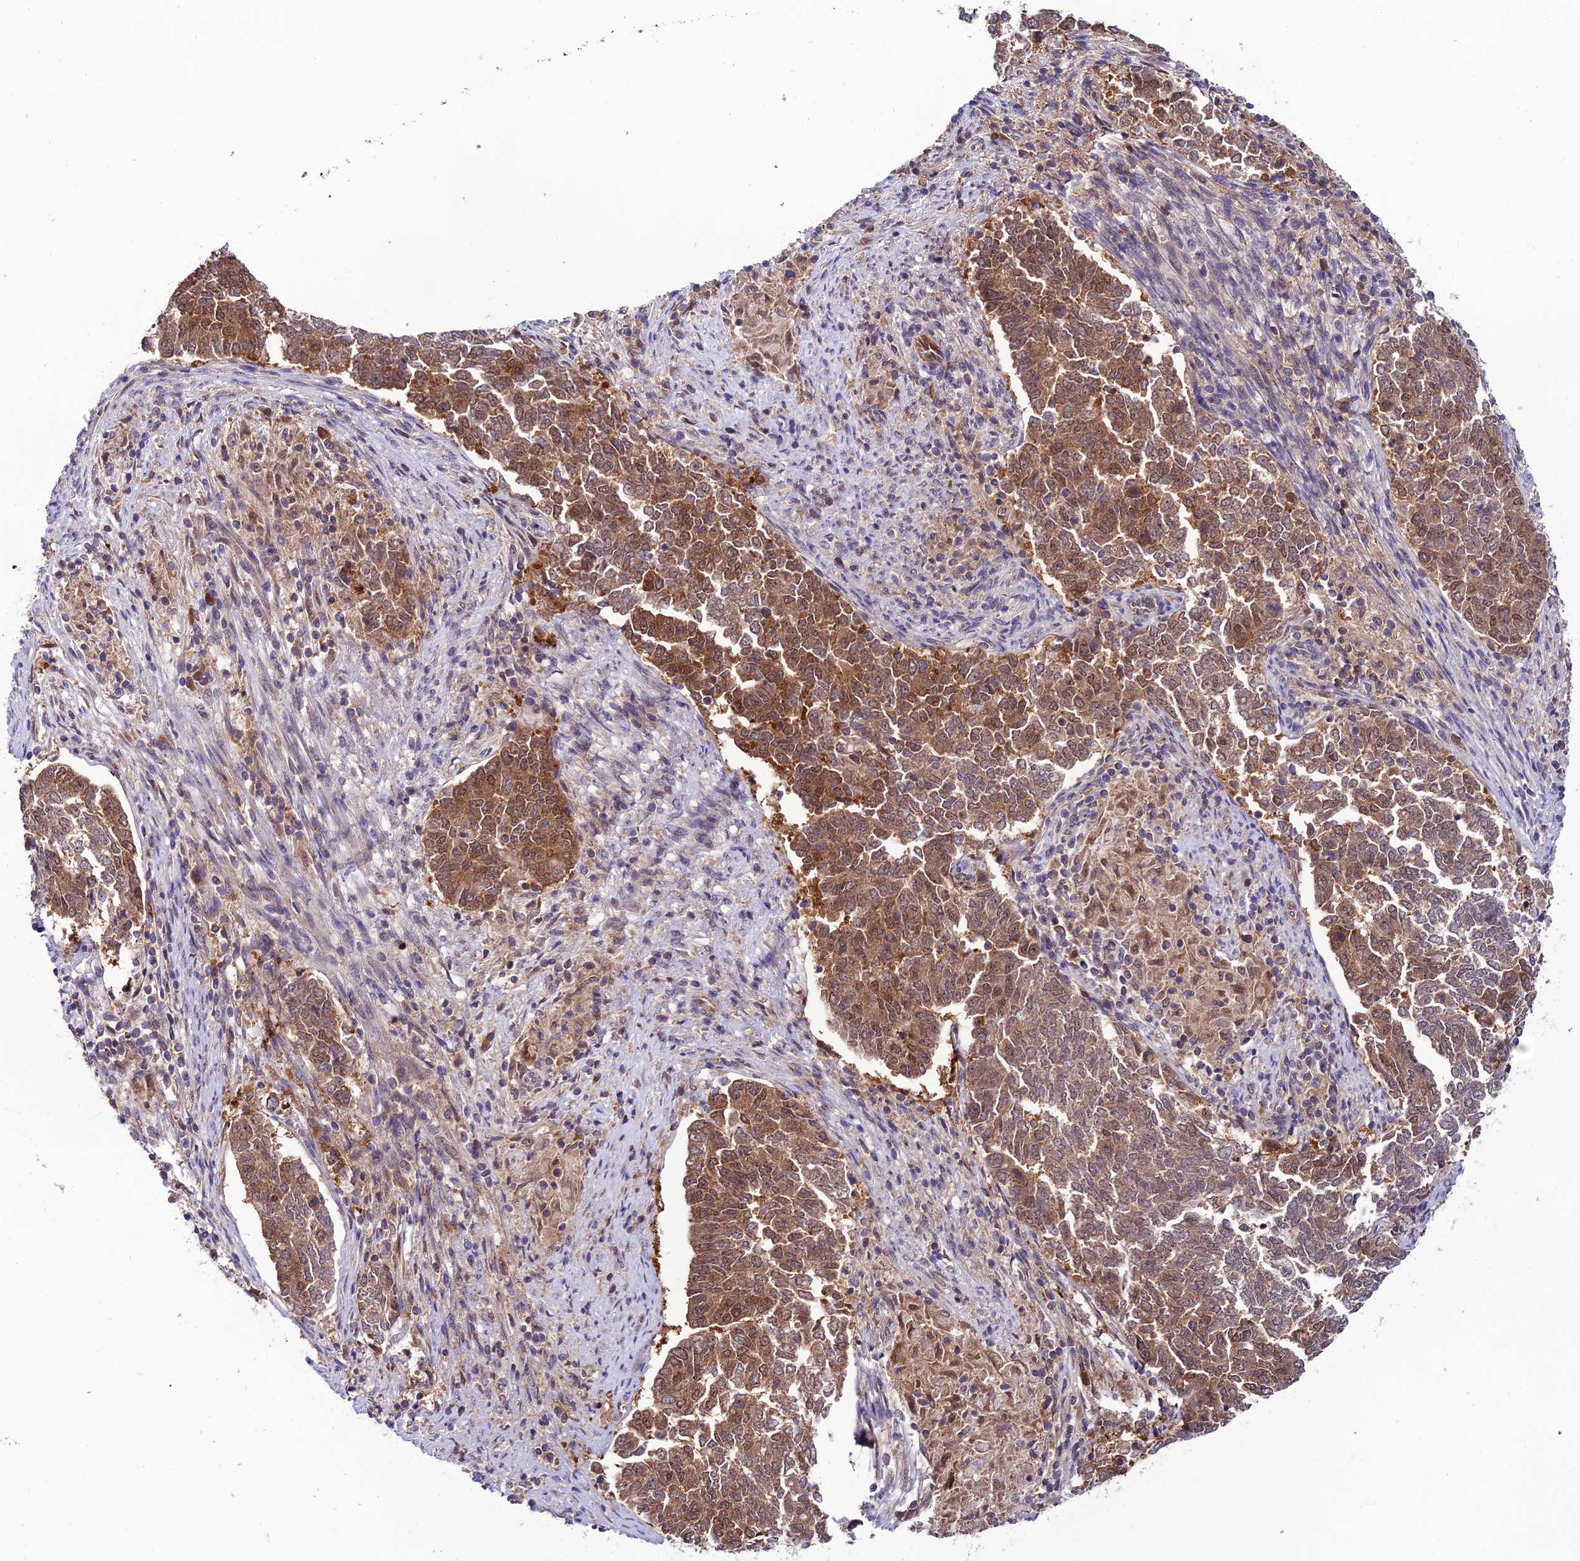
{"staining": {"intensity": "moderate", "quantity": ">75%", "location": "cytoplasmic/membranous,nuclear"}, "tissue": "endometrial cancer", "cell_type": "Tumor cells", "image_type": "cancer", "snomed": [{"axis": "morphology", "description": "Adenocarcinoma, NOS"}, {"axis": "topography", "description": "Endometrium"}], "caption": "Protein expression analysis of human adenocarcinoma (endometrial) reveals moderate cytoplasmic/membranous and nuclear positivity in approximately >75% of tumor cells.", "gene": "TRIM40", "patient": {"sex": "female", "age": 80}}